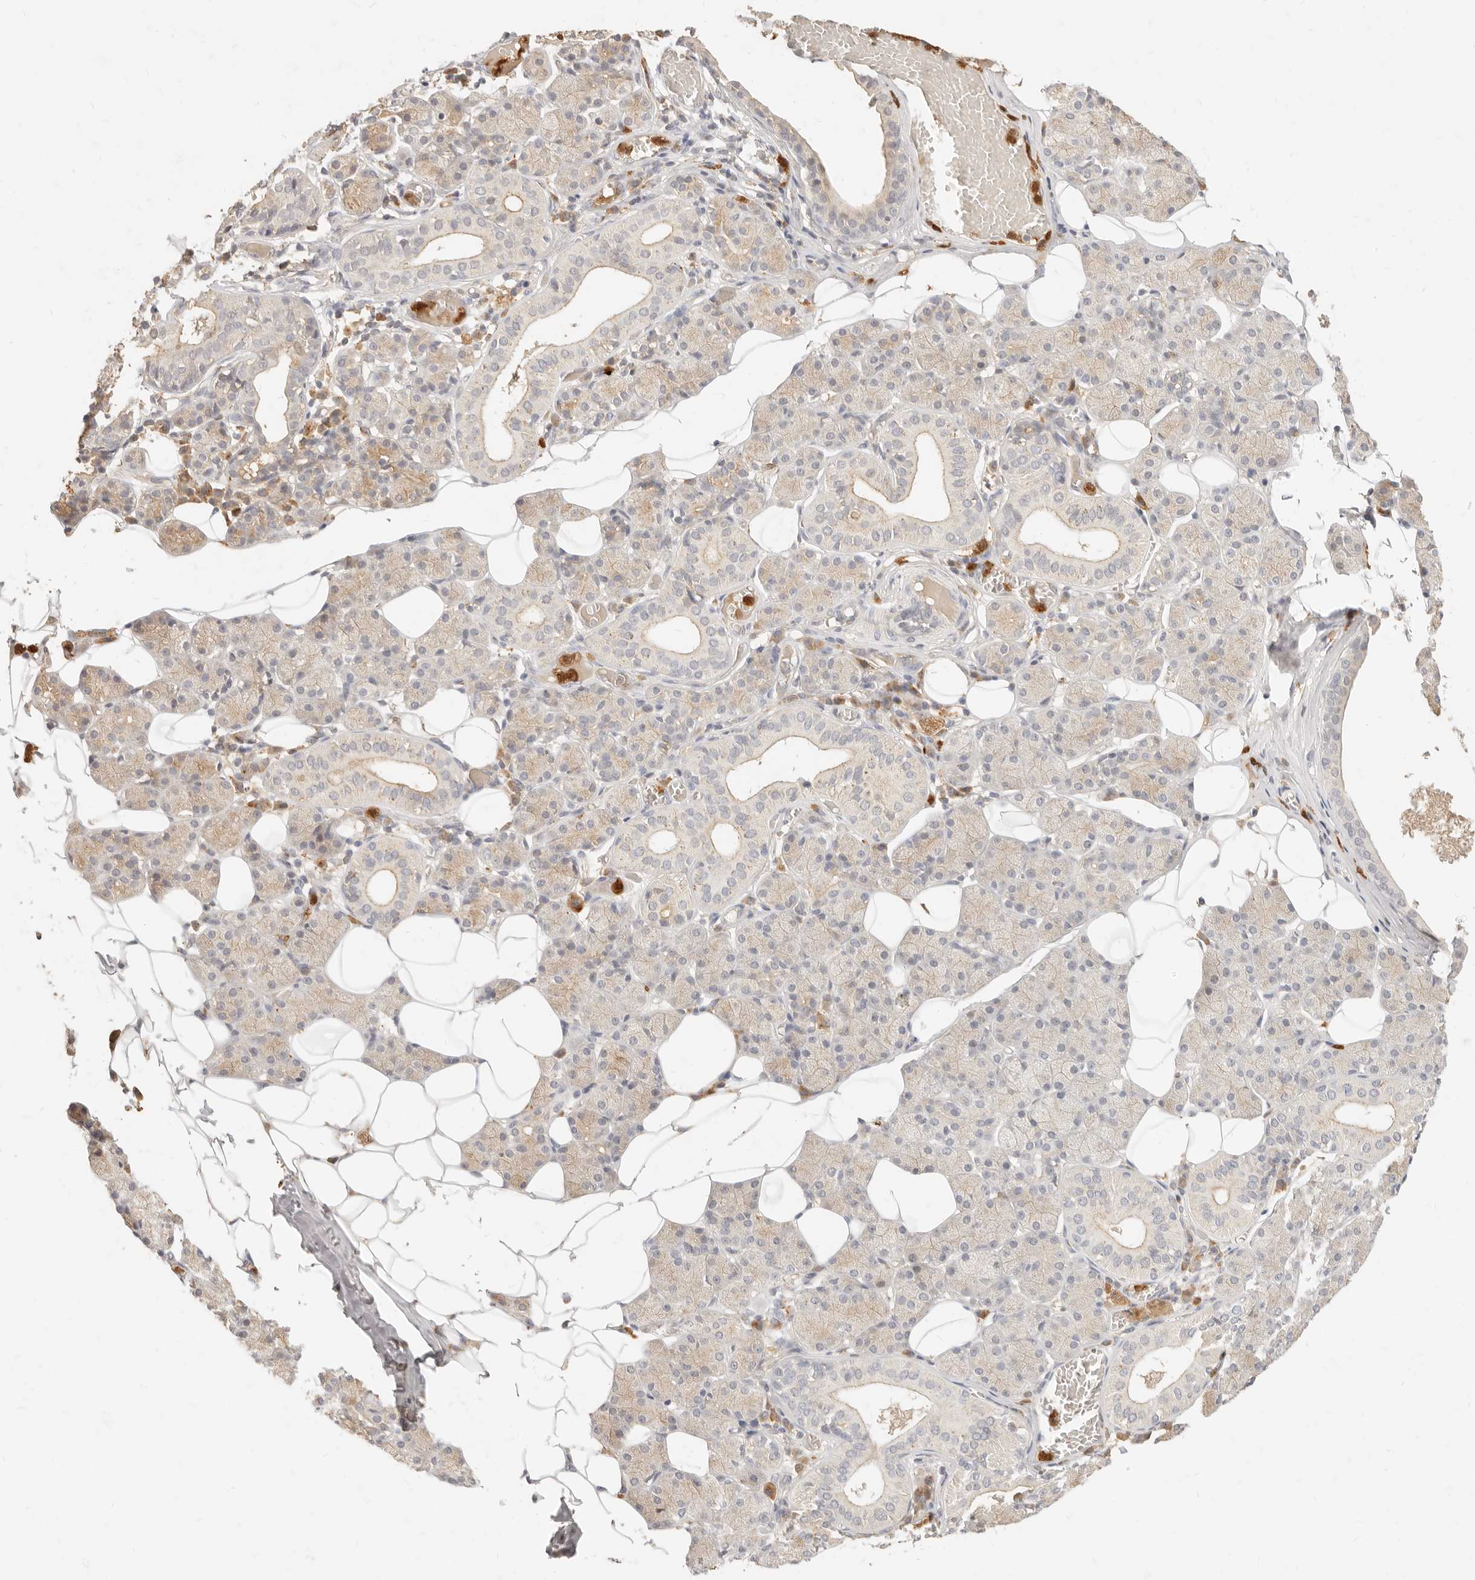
{"staining": {"intensity": "strong", "quantity": "<25%", "location": "cytoplasmic/membranous"}, "tissue": "salivary gland", "cell_type": "Glandular cells", "image_type": "normal", "snomed": [{"axis": "morphology", "description": "Normal tissue, NOS"}, {"axis": "topography", "description": "Salivary gland"}], "caption": "Immunohistochemical staining of normal human salivary gland shows medium levels of strong cytoplasmic/membranous positivity in about <25% of glandular cells.", "gene": "TMTC2", "patient": {"sex": "female", "age": 33}}